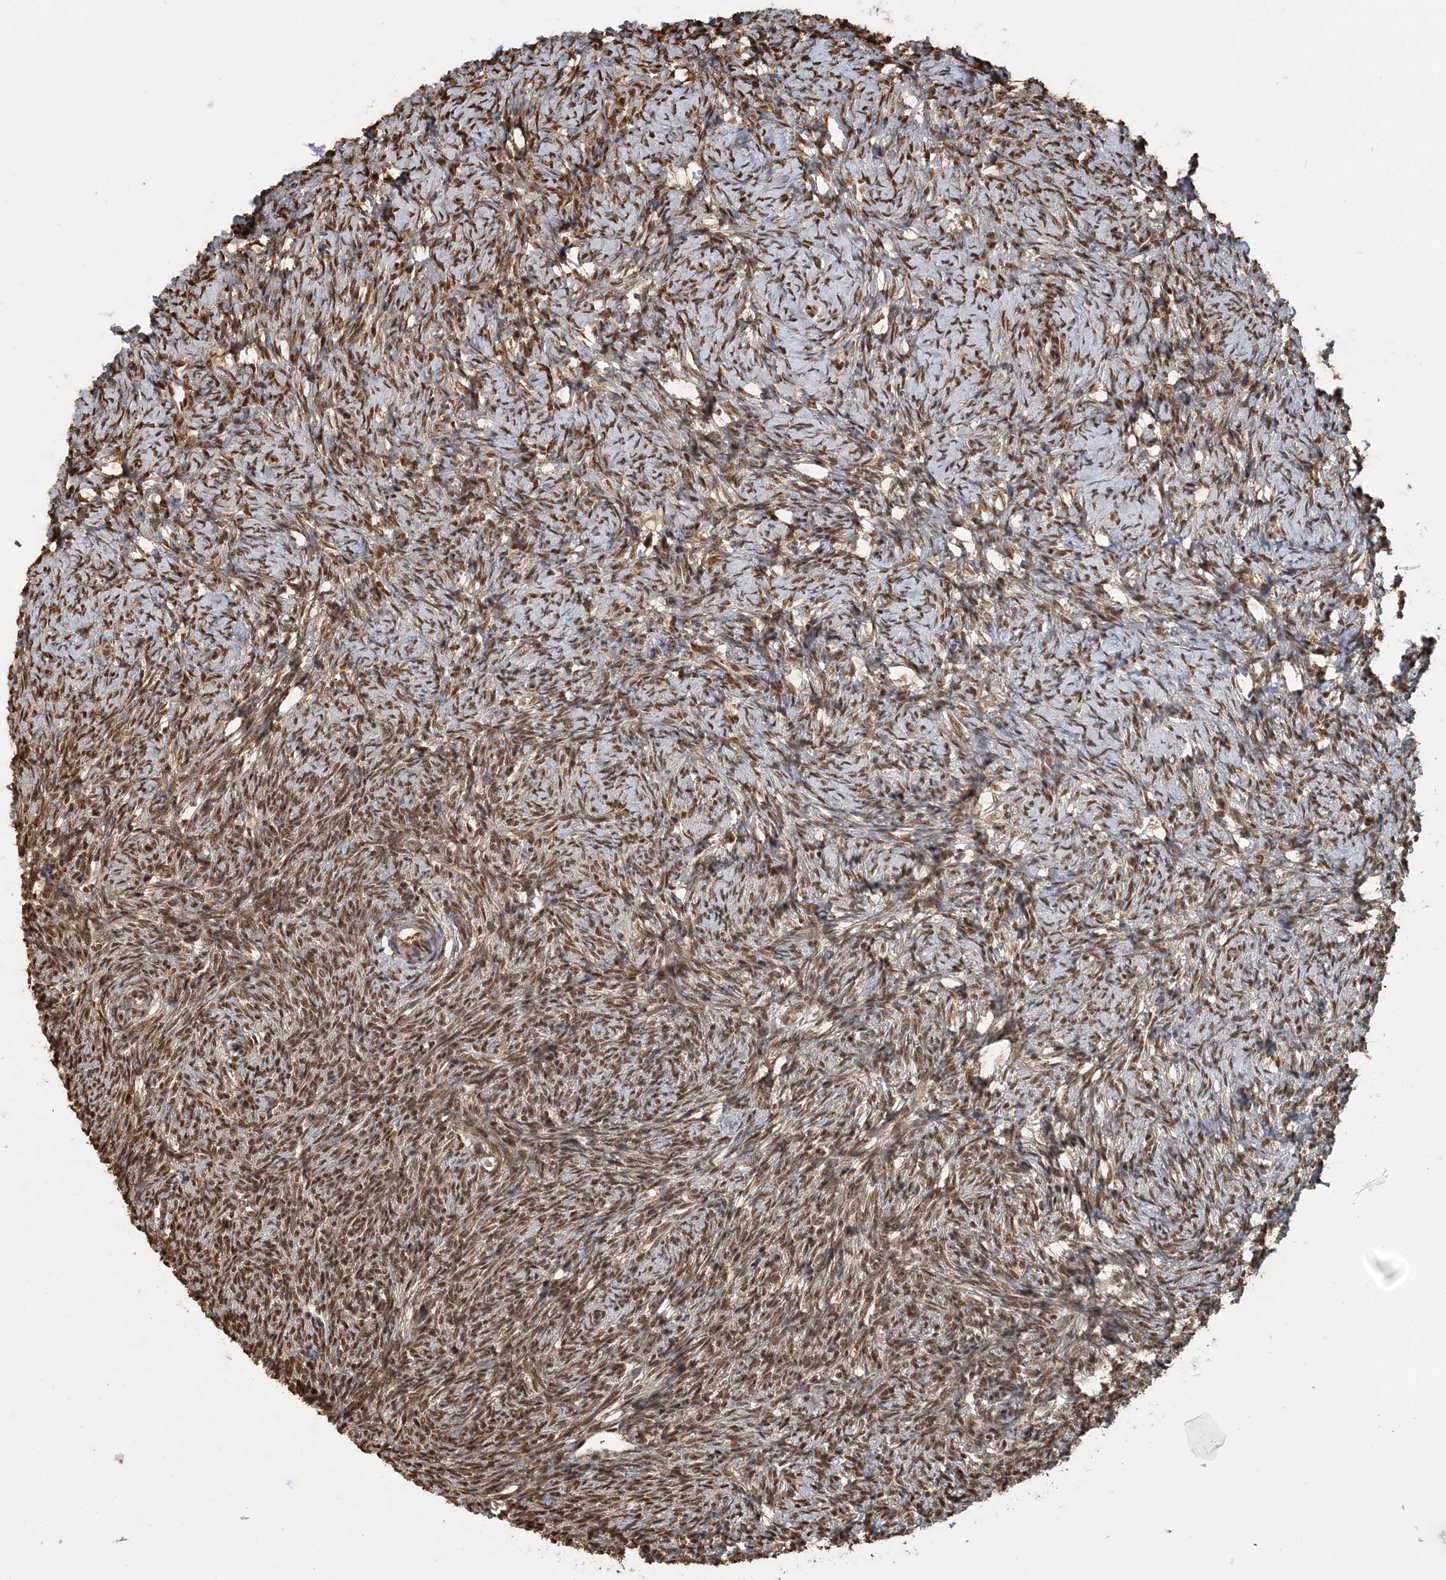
{"staining": {"intensity": "moderate", "quantity": ">75%", "location": "cytoplasmic/membranous,nuclear"}, "tissue": "ovary", "cell_type": "Follicle cells", "image_type": "normal", "snomed": [{"axis": "morphology", "description": "Normal tissue, NOS"}, {"axis": "morphology", "description": "Cyst, NOS"}, {"axis": "topography", "description": "Ovary"}], "caption": "DAB immunohistochemical staining of benign human ovary demonstrates moderate cytoplasmic/membranous,nuclear protein positivity in about >75% of follicle cells.", "gene": "ARHGAP35", "patient": {"sex": "female", "age": 33}}